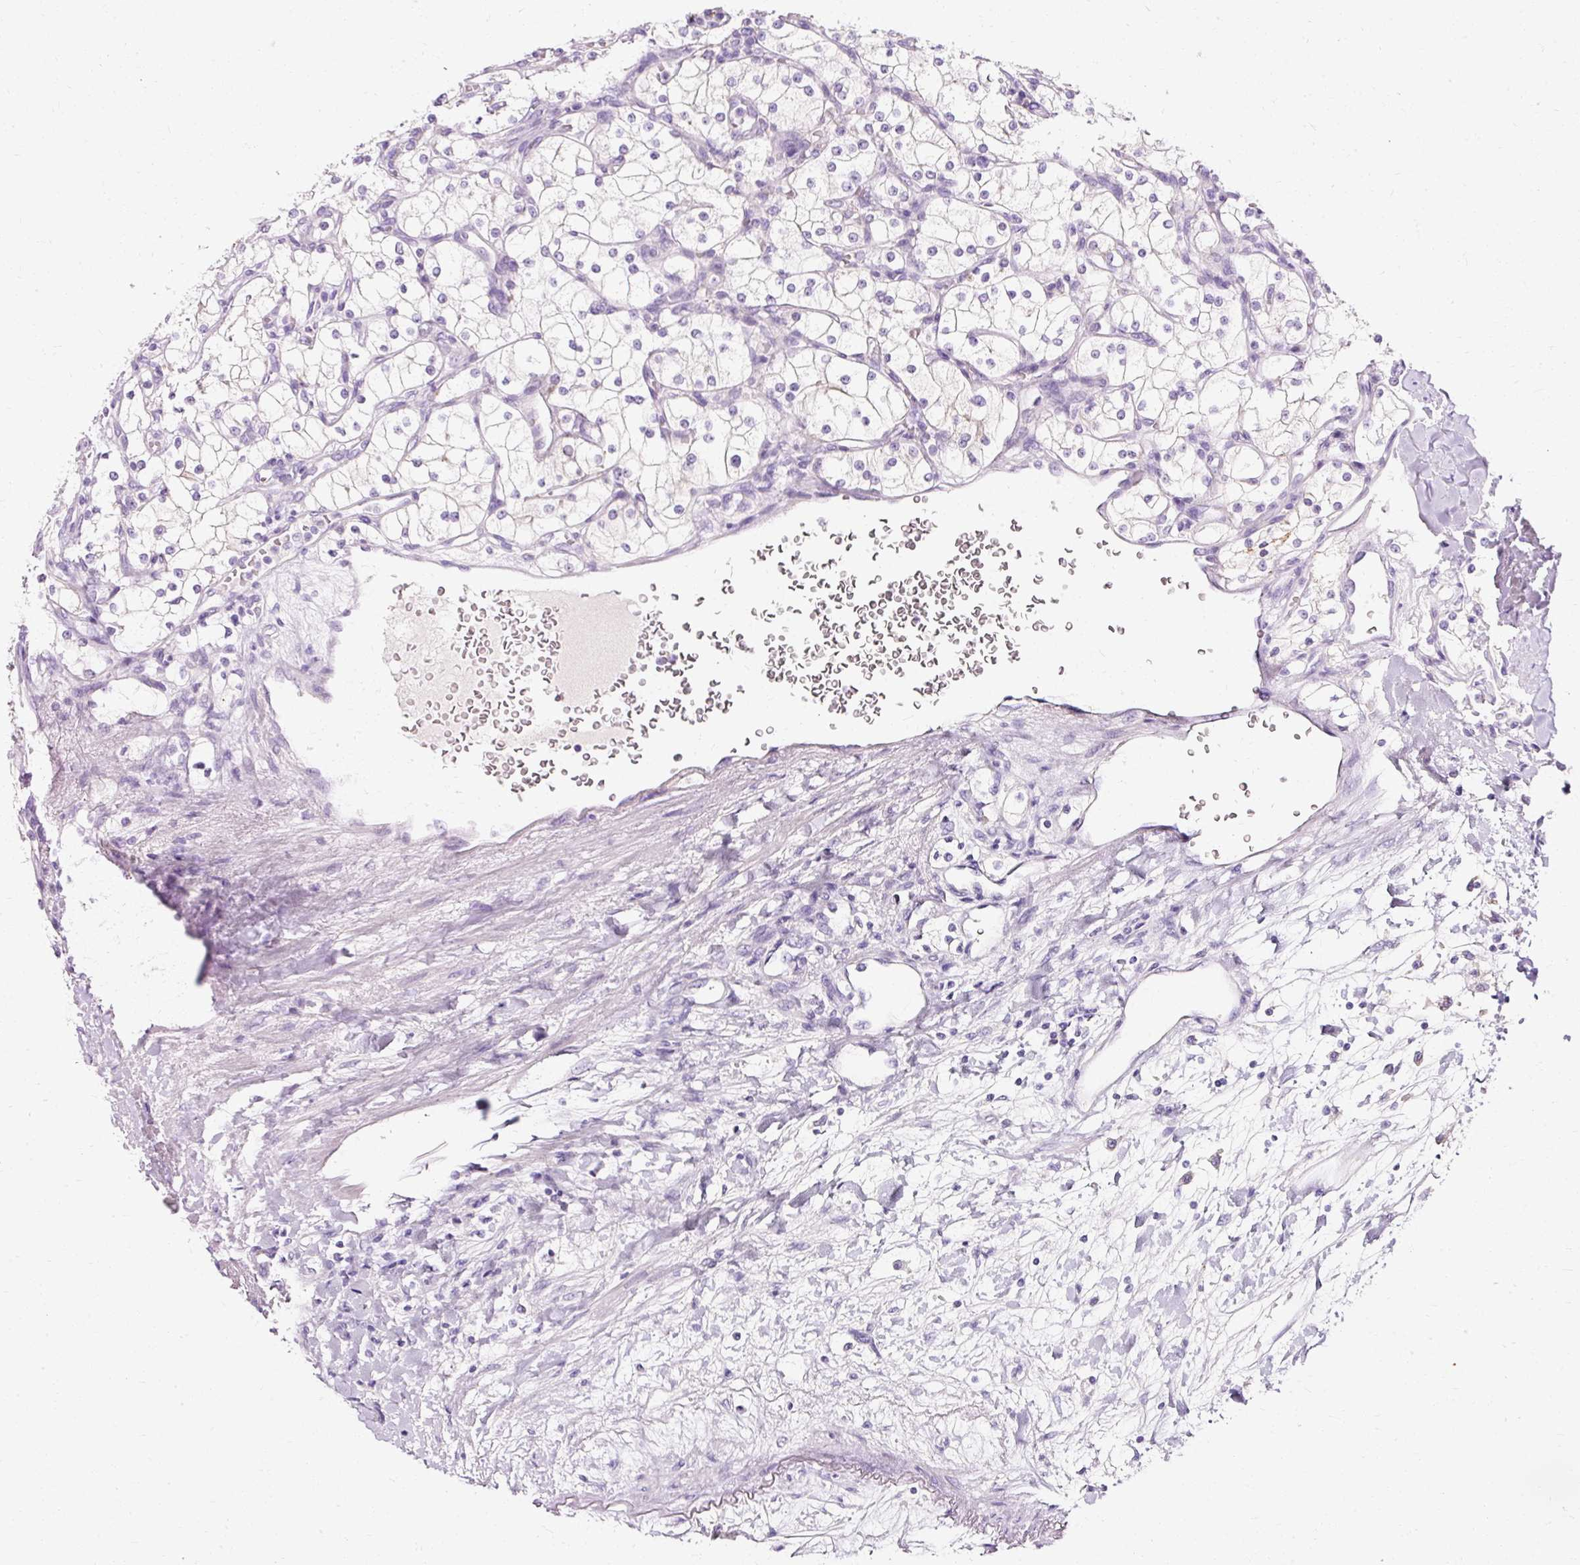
{"staining": {"intensity": "negative", "quantity": "none", "location": "none"}, "tissue": "renal cancer", "cell_type": "Tumor cells", "image_type": "cancer", "snomed": [{"axis": "morphology", "description": "Adenocarcinoma, NOS"}, {"axis": "topography", "description": "Kidney"}], "caption": "IHC of renal cancer exhibits no staining in tumor cells.", "gene": "CLDN25", "patient": {"sex": "male", "age": 80}}